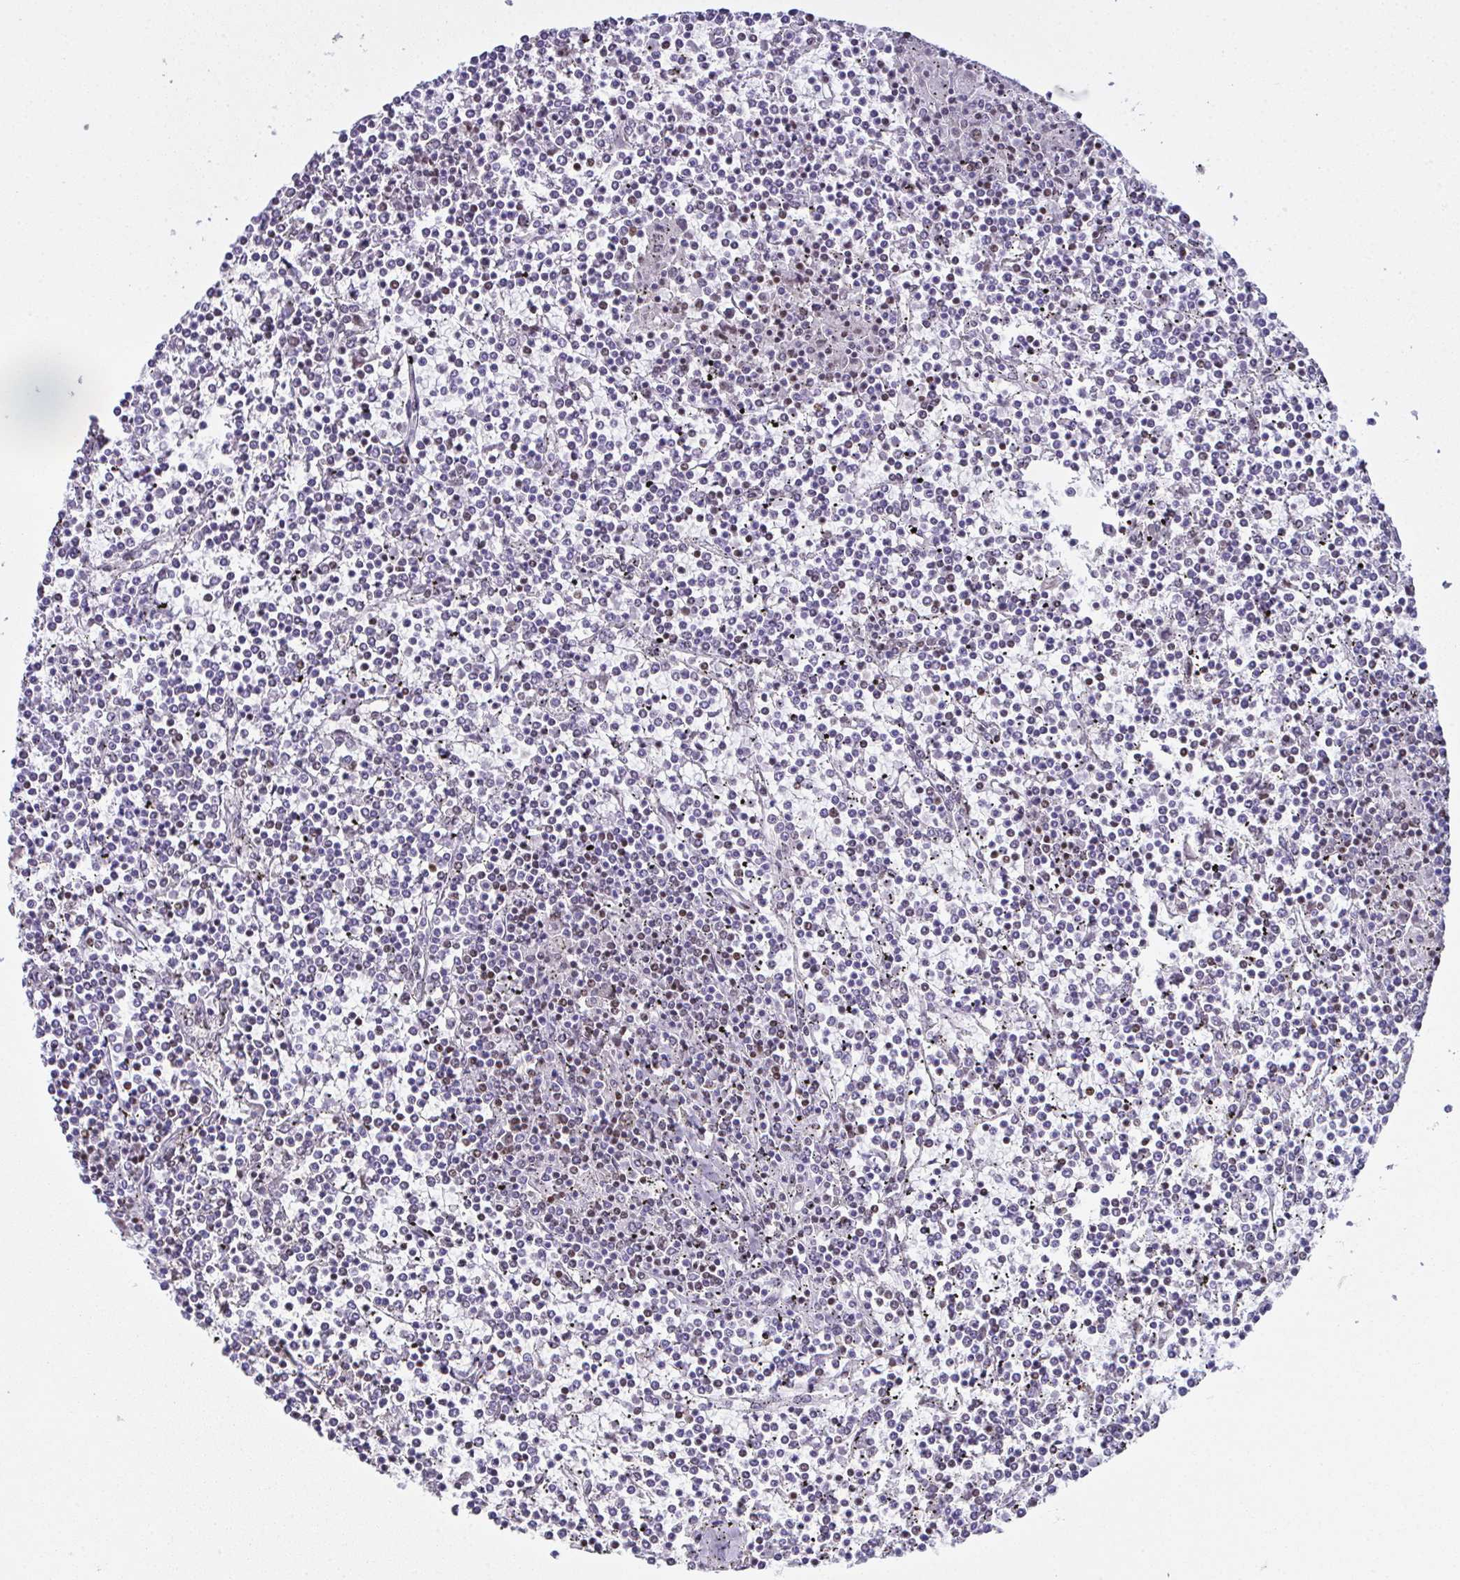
{"staining": {"intensity": "negative", "quantity": "none", "location": "none"}, "tissue": "lymphoma", "cell_type": "Tumor cells", "image_type": "cancer", "snomed": [{"axis": "morphology", "description": "Malignant lymphoma, non-Hodgkin's type, Low grade"}, {"axis": "topography", "description": "Spleen"}], "caption": "Immunohistochemical staining of human lymphoma shows no significant positivity in tumor cells.", "gene": "ZNF800", "patient": {"sex": "female", "age": 19}}